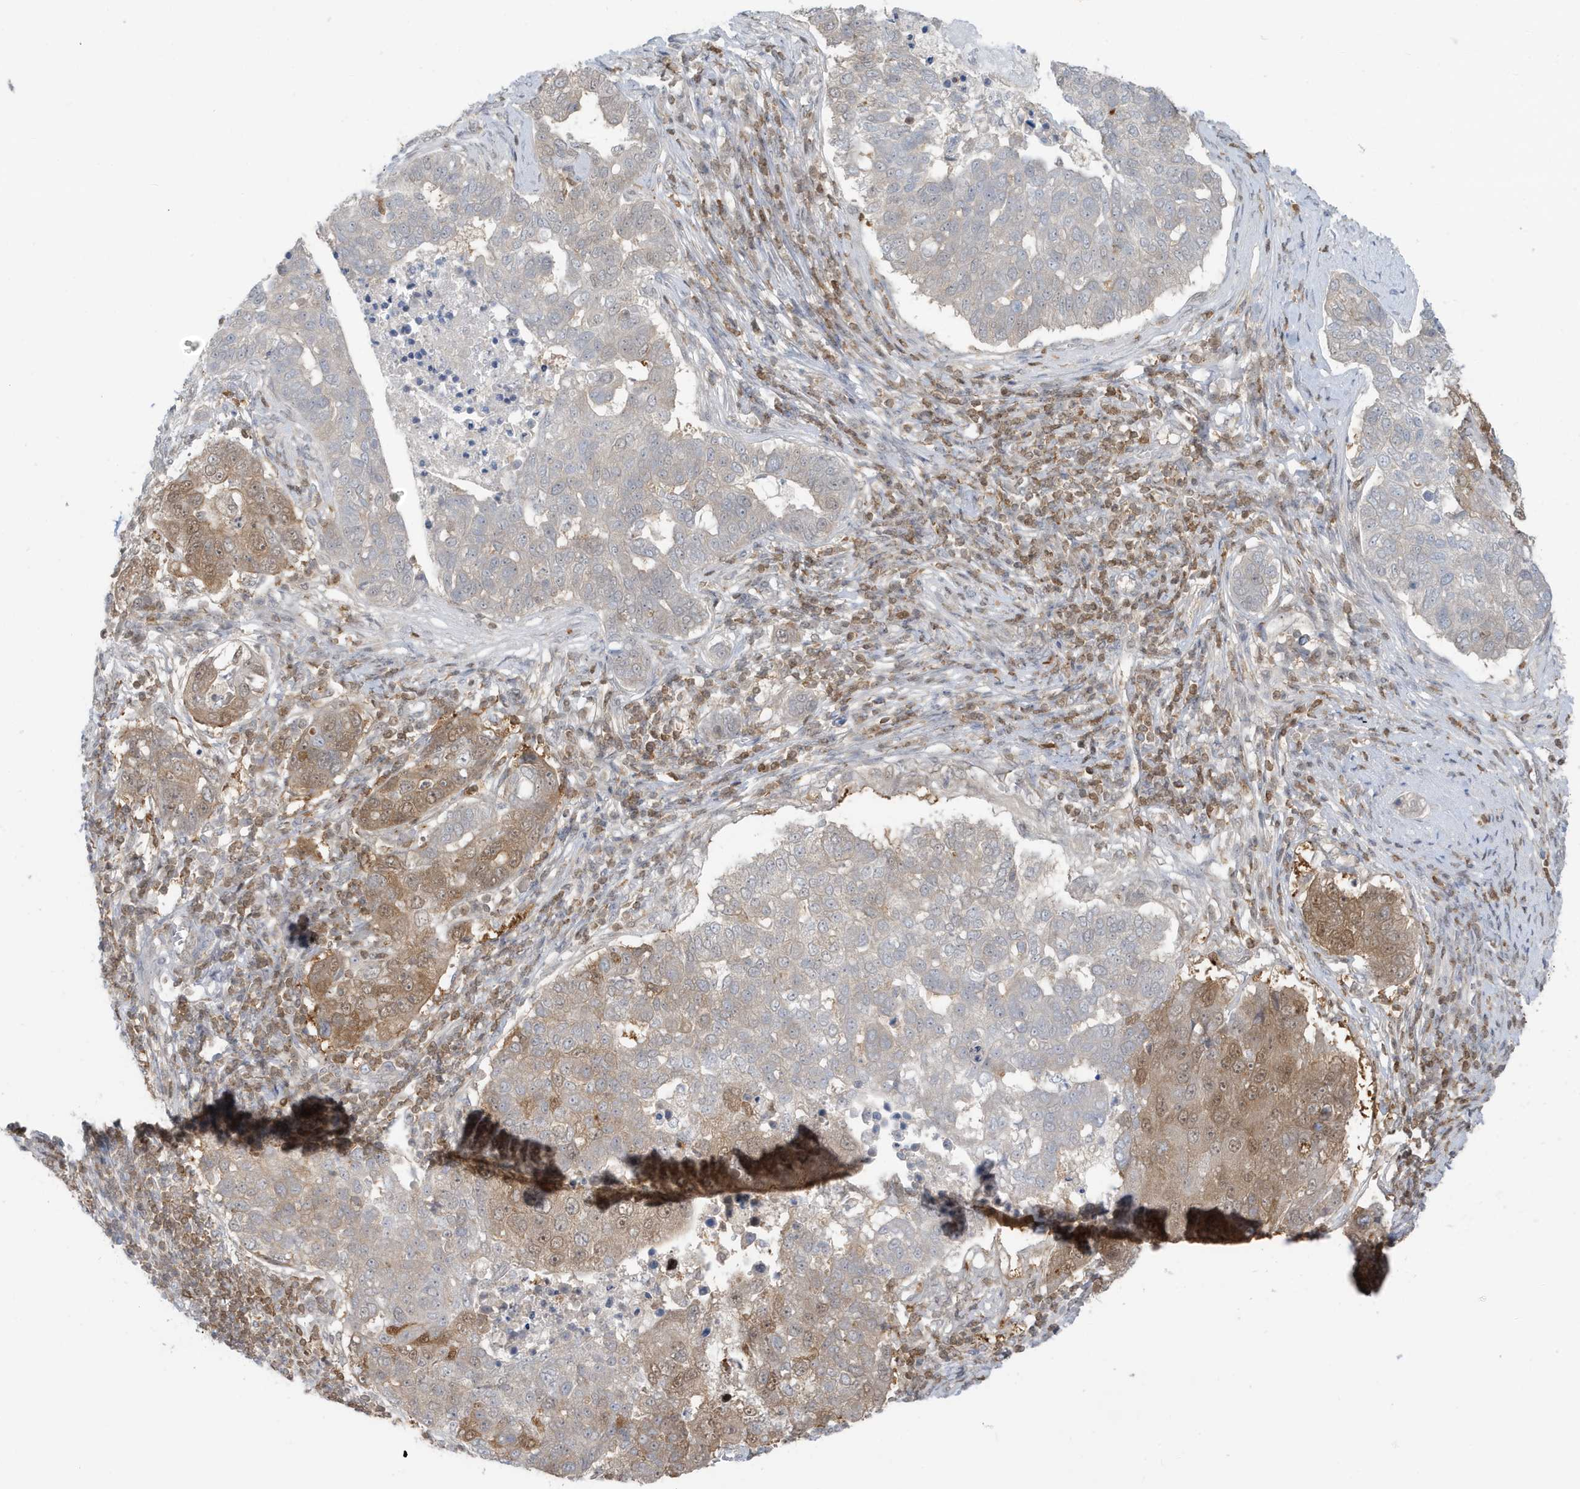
{"staining": {"intensity": "moderate", "quantity": "<25%", "location": "cytoplasmic/membranous"}, "tissue": "pancreatic cancer", "cell_type": "Tumor cells", "image_type": "cancer", "snomed": [{"axis": "morphology", "description": "Adenocarcinoma, NOS"}, {"axis": "topography", "description": "Pancreas"}], "caption": "Immunohistochemical staining of human pancreatic adenocarcinoma displays moderate cytoplasmic/membranous protein staining in approximately <25% of tumor cells.", "gene": "OGA", "patient": {"sex": "female", "age": 61}}